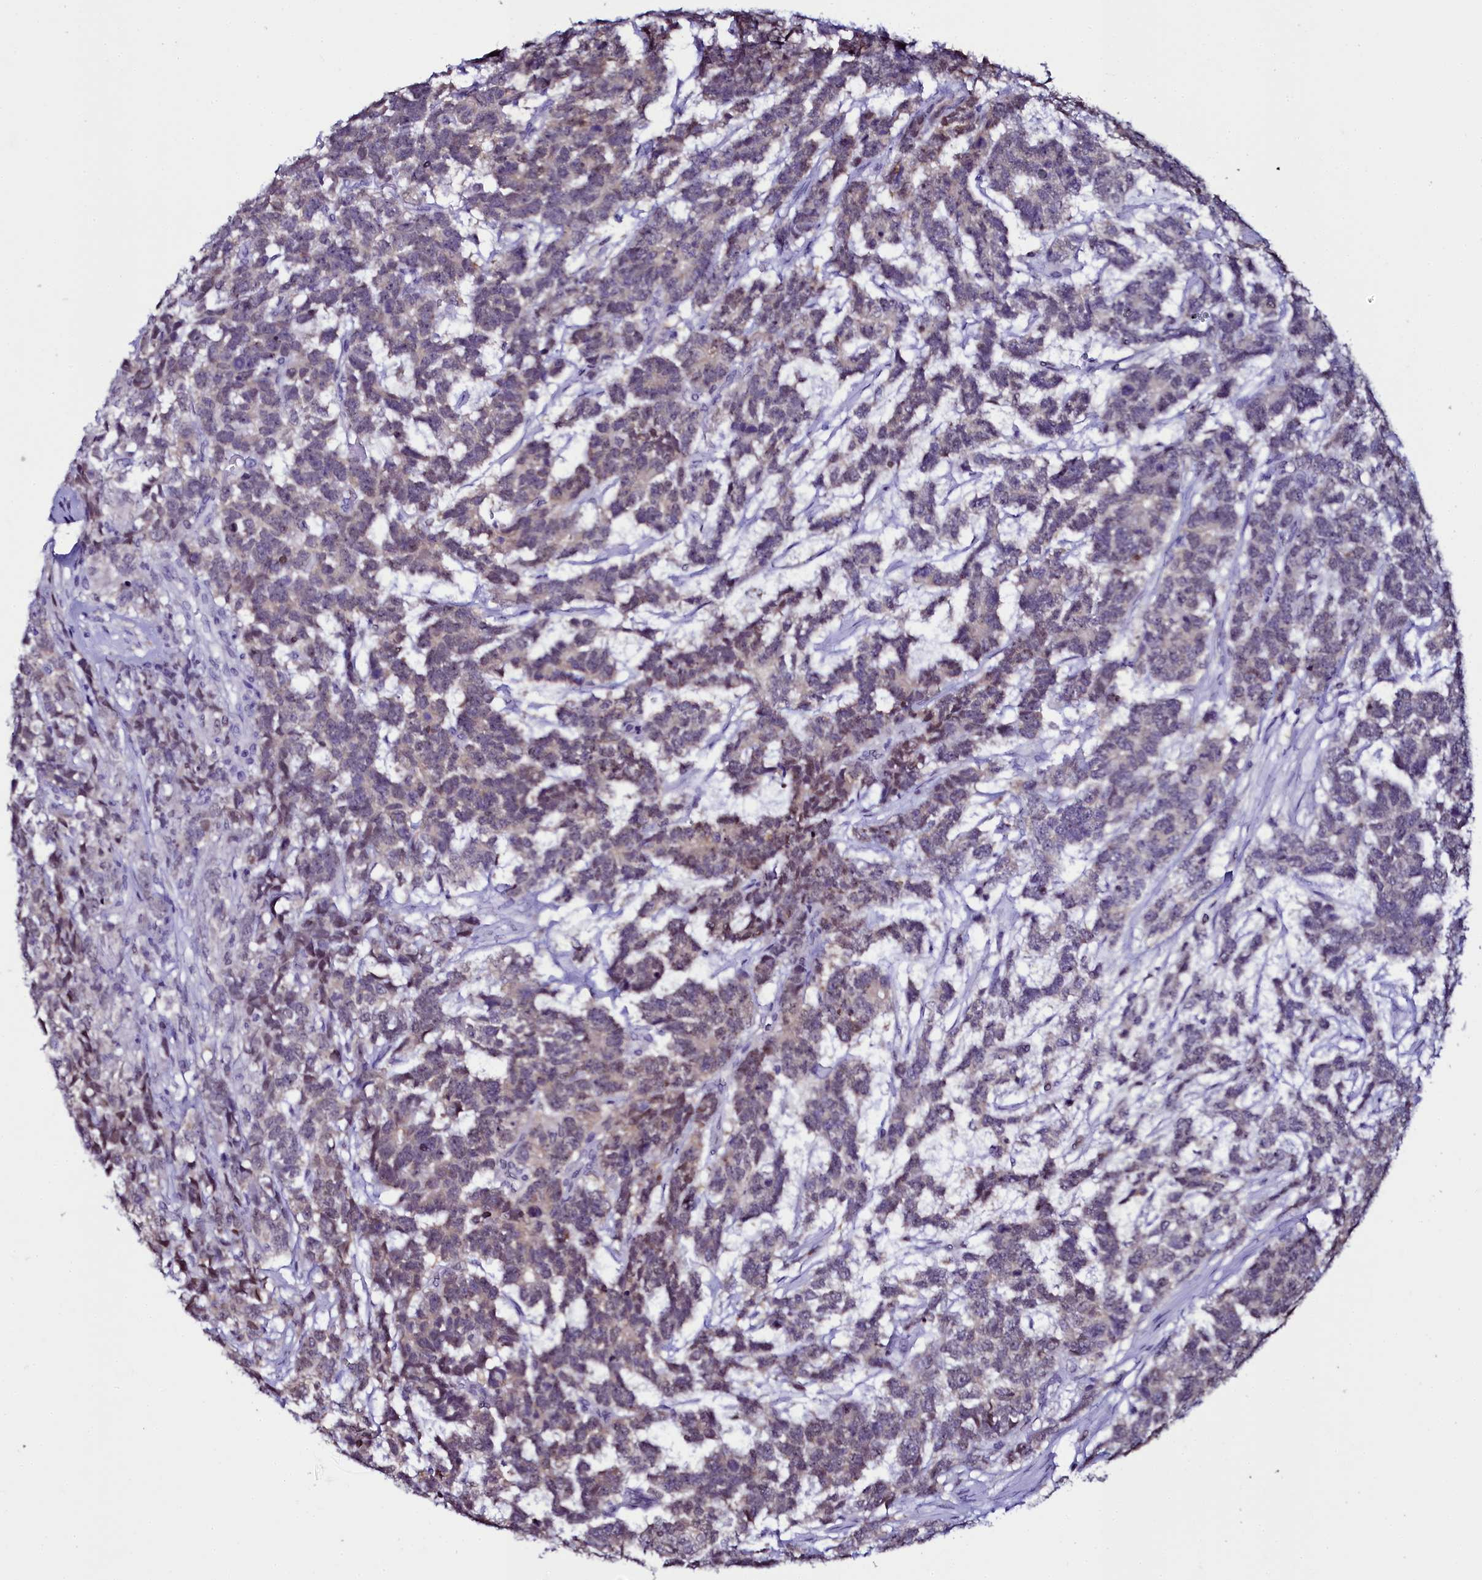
{"staining": {"intensity": "weak", "quantity": "<25%", "location": "nuclear"}, "tissue": "testis cancer", "cell_type": "Tumor cells", "image_type": "cancer", "snomed": [{"axis": "morphology", "description": "Carcinoma, Embryonal, NOS"}, {"axis": "topography", "description": "Testis"}], "caption": "Immunohistochemical staining of testis embryonal carcinoma reveals no significant expression in tumor cells. (Stains: DAB immunohistochemistry (IHC) with hematoxylin counter stain, Microscopy: brightfield microscopy at high magnification).", "gene": "SORD", "patient": {"sex": "male", "age": 26}}